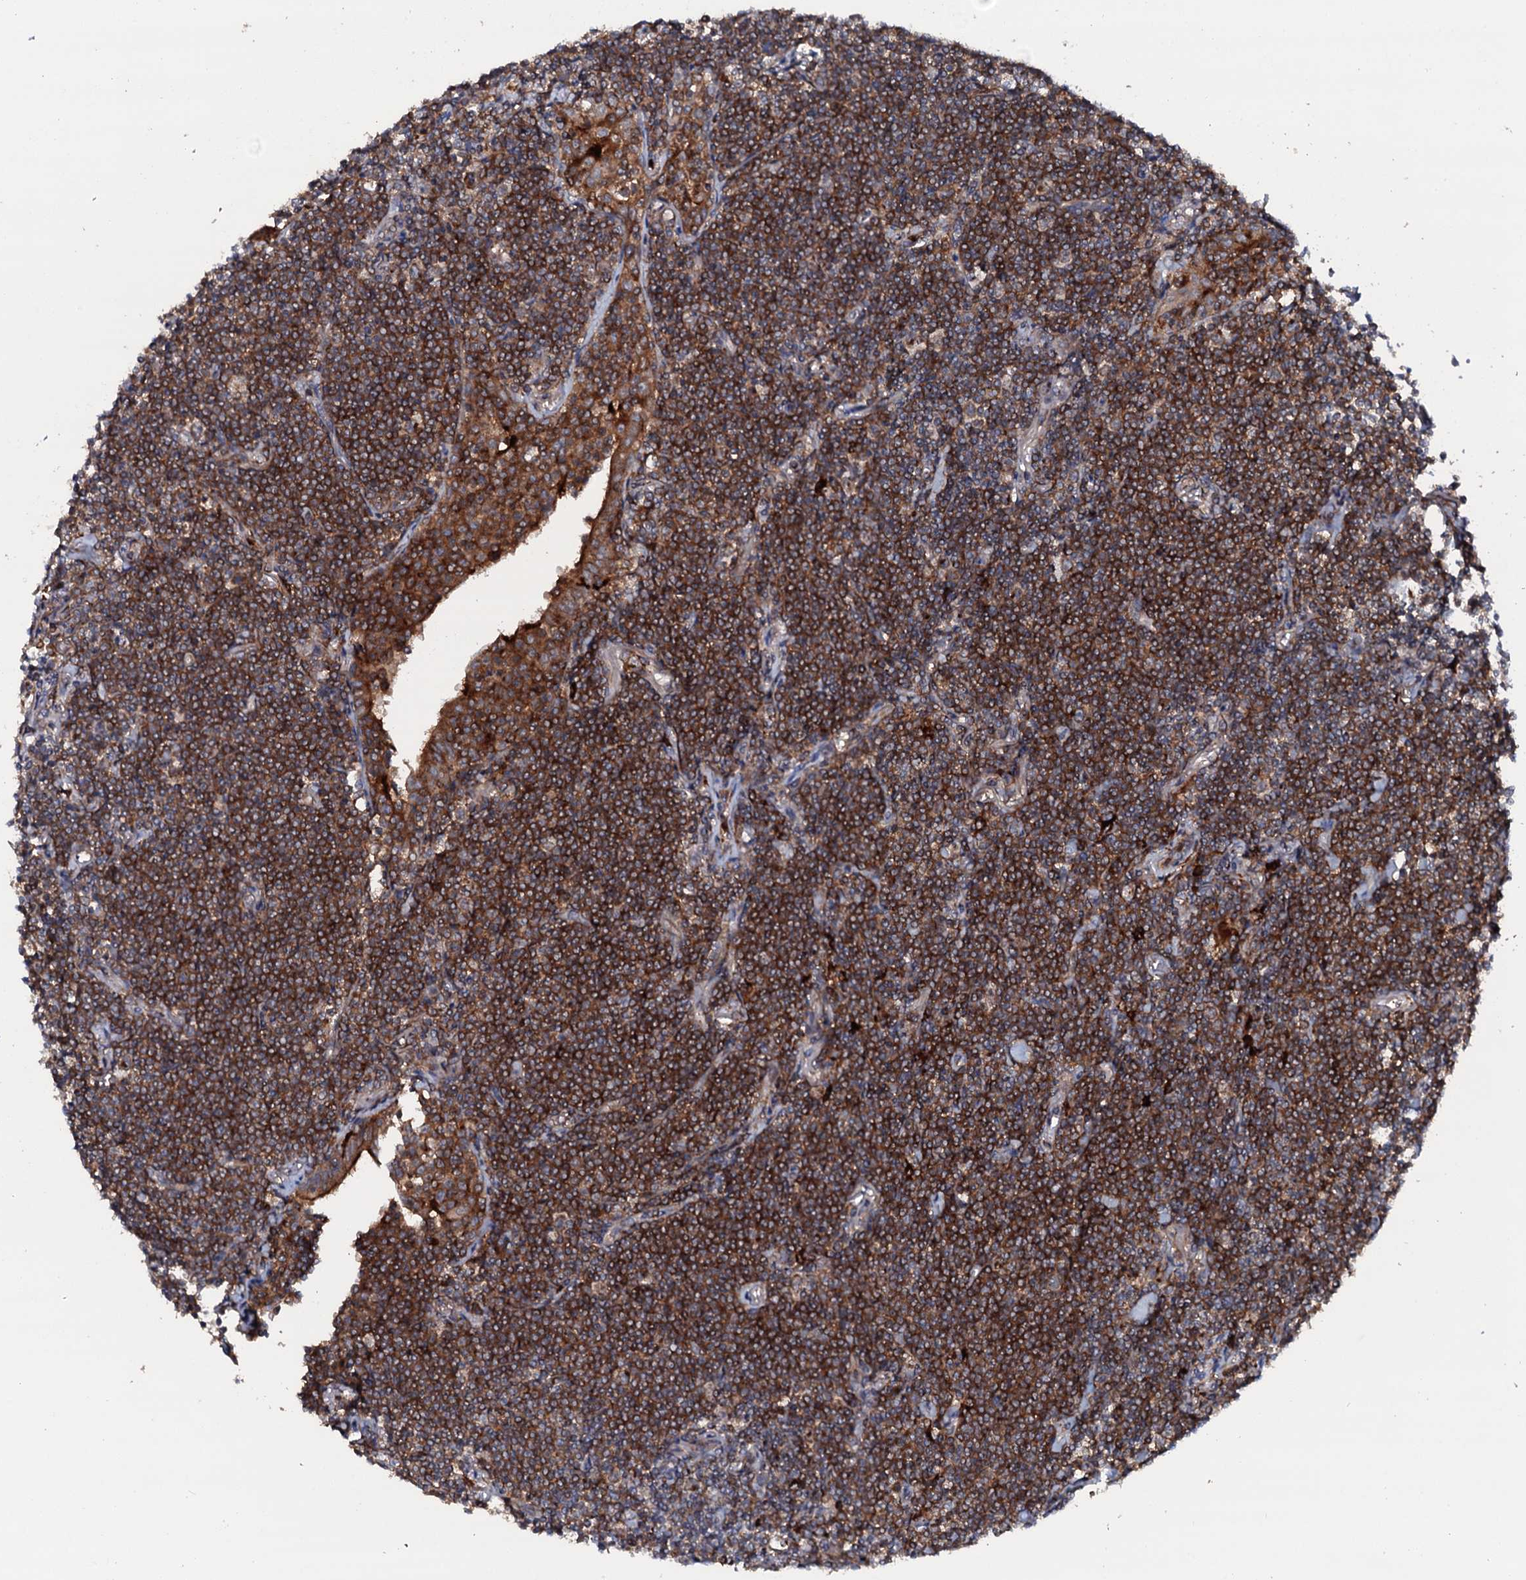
{"staining": {"intensity": "strong", "quantity": ">75%", "location": "cytoplasmic/membranous"}, "tissue": "lymphoma", "cell_type": "Tumor cells", "image_type": "cancer", "snomed": [{"axis": "morphology", "description": "Malignant lymphoma, non-Hodgkin's type, Low grade"}, {"axis": "topography", "description": "Lung"}], "caption": "A high amount of strong cytoplasmic/membranous expression is seen in approximately >75% of tumor cells in malignant lymphoma, non-Hodgkin's type (low-grade) tissue.", "gene": "VAMP8", "patient": {"sex": "female", "age": 71}}